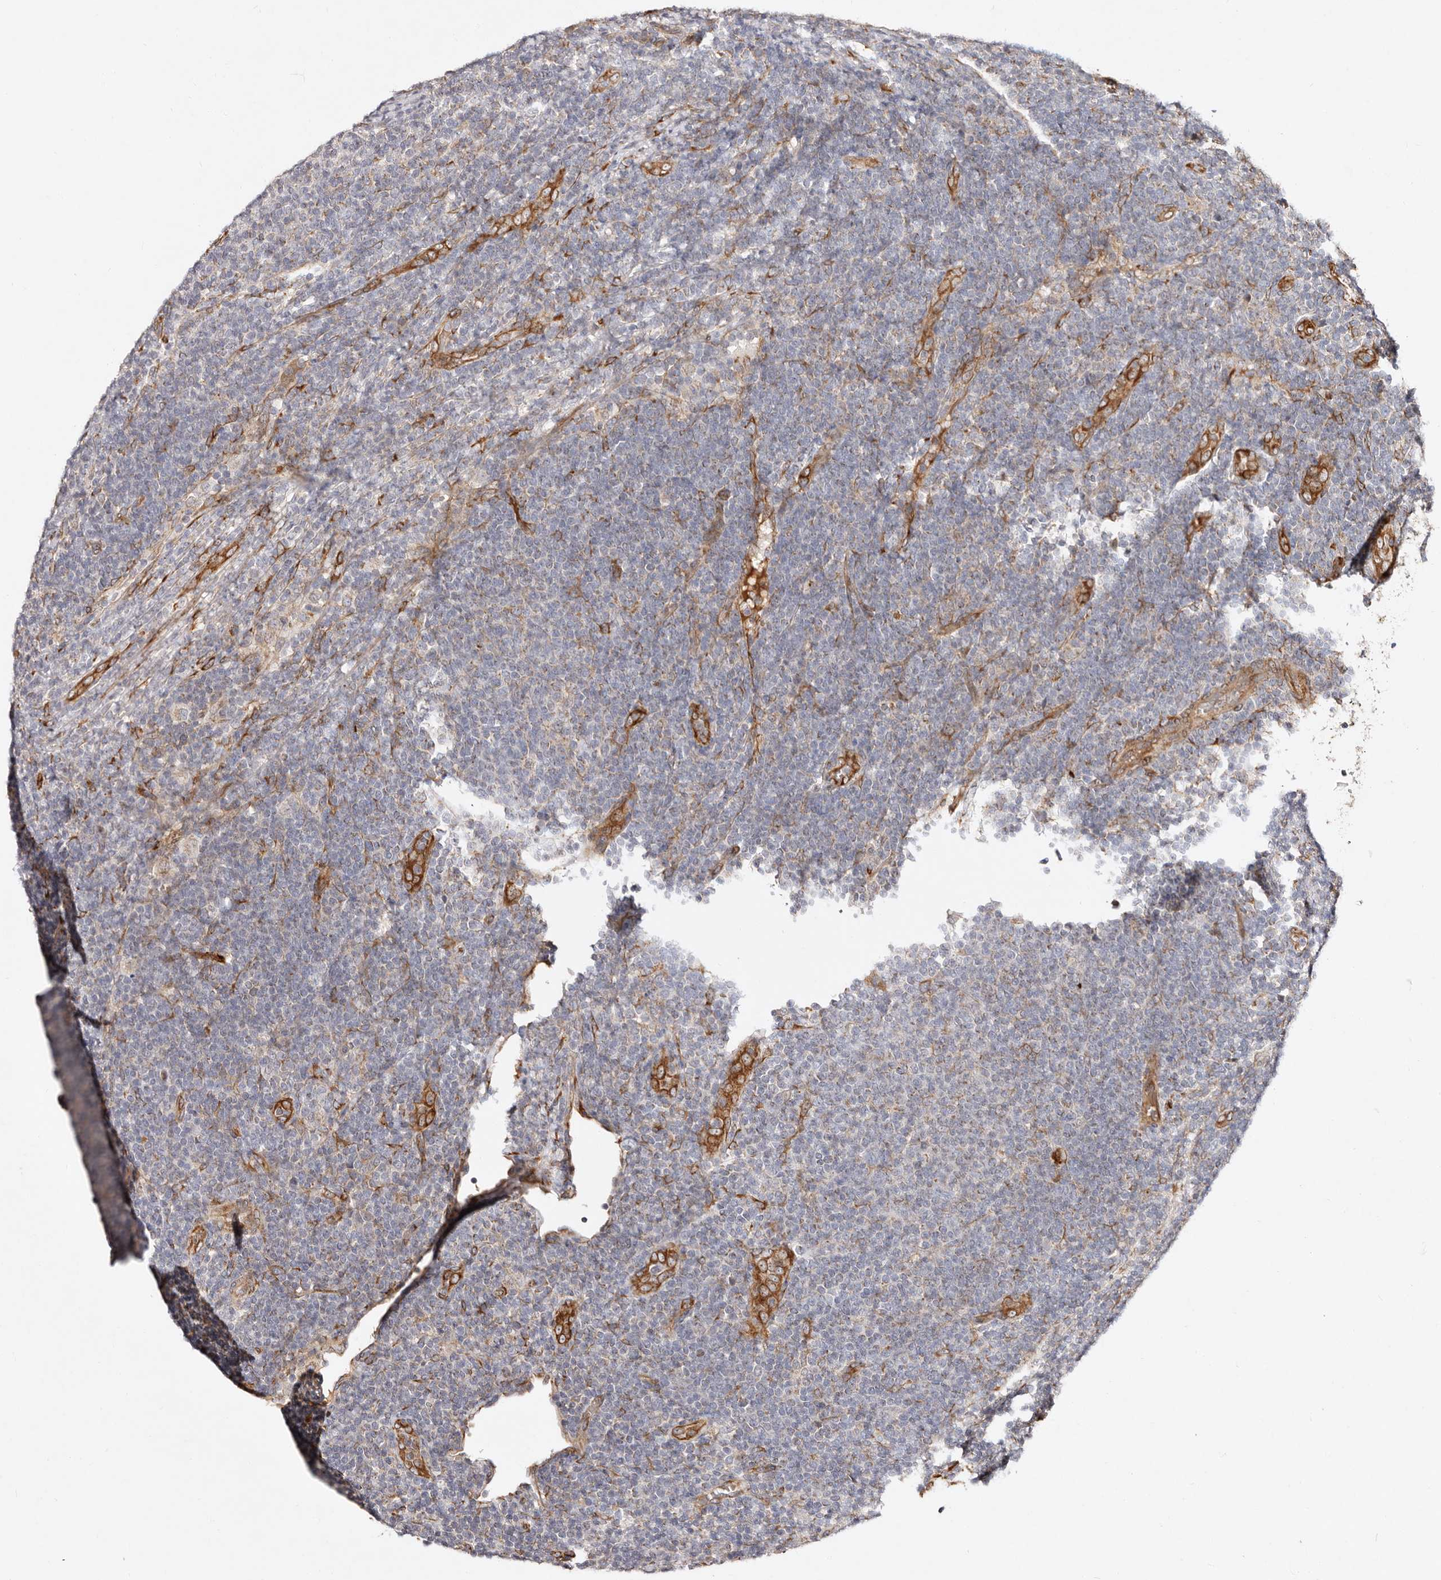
{"staining": {"intensity": "negative", "quantity": "none", "location": "none"}, "tissue": "lymphoma", "cell_type": "Tumor cells", "image_type": "cancer", "snomed": [{"axis": "morphology", "description": "Malignant lymphoma, non-Hodgkin's type, Low grade"}, {"axis": "topography", "description": "Lymph node"}], "caption": "Micrograph shows no protein expression in tumor cells of lymphoma tissue.", "gene": "SERPINH1", "patient": {"sex": "male", "age": 66}}